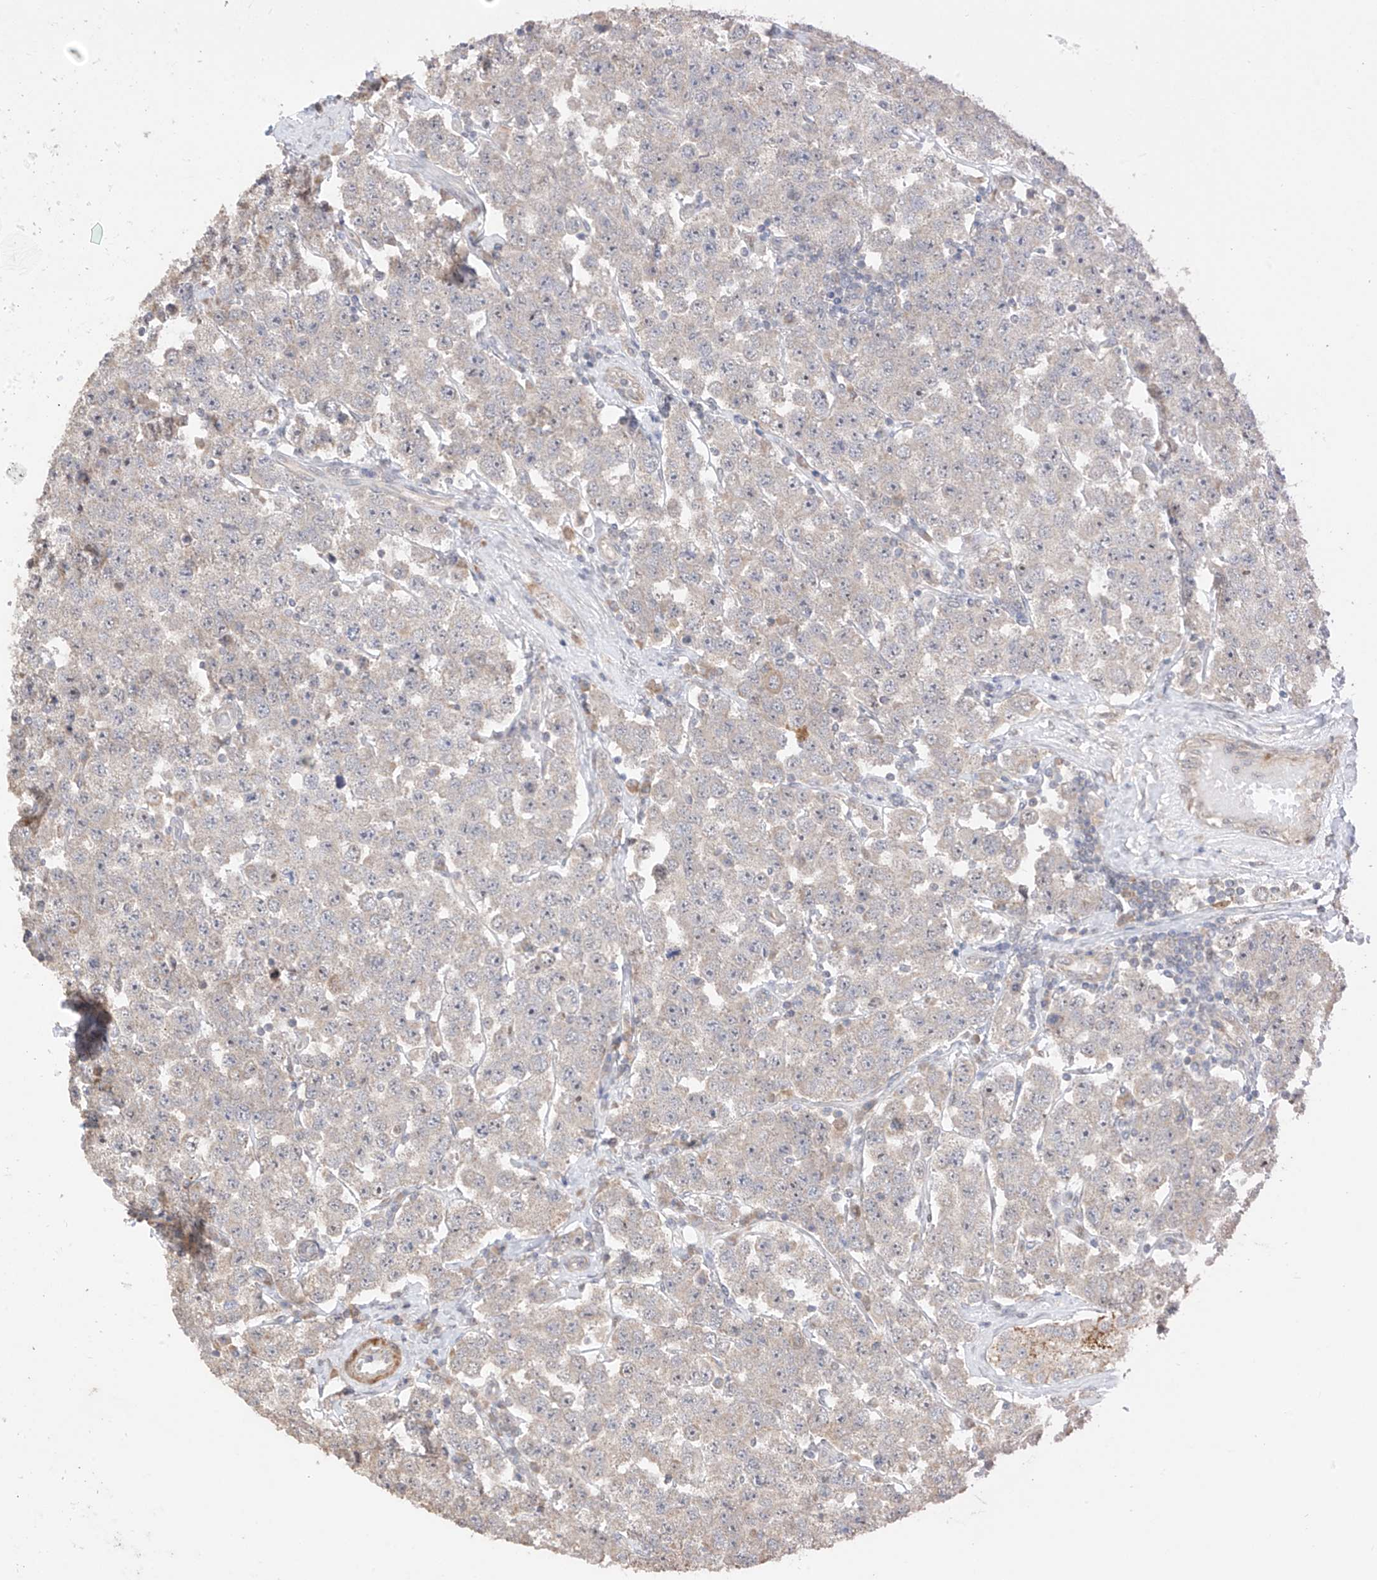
{"staining": {"intensity": "negative", "quantity": "none", "location": "none"}, "tissue": "testis cancer", "cell_type": "Tumor cells", "image_type": "cancer", "snomed": [{"axis": "morphology", "description": "Seminoma, NOS"}, {"axis": "topography", "description": "Testis"}], "caption": "DAB (3,3'-diaminobenzidine) immunohistochemical staining of human testis cancer (seminoma) reveals no significant expression in tumor cells.", "gene": "LATS1", "patient": {"sex": "male", "age": 28}}